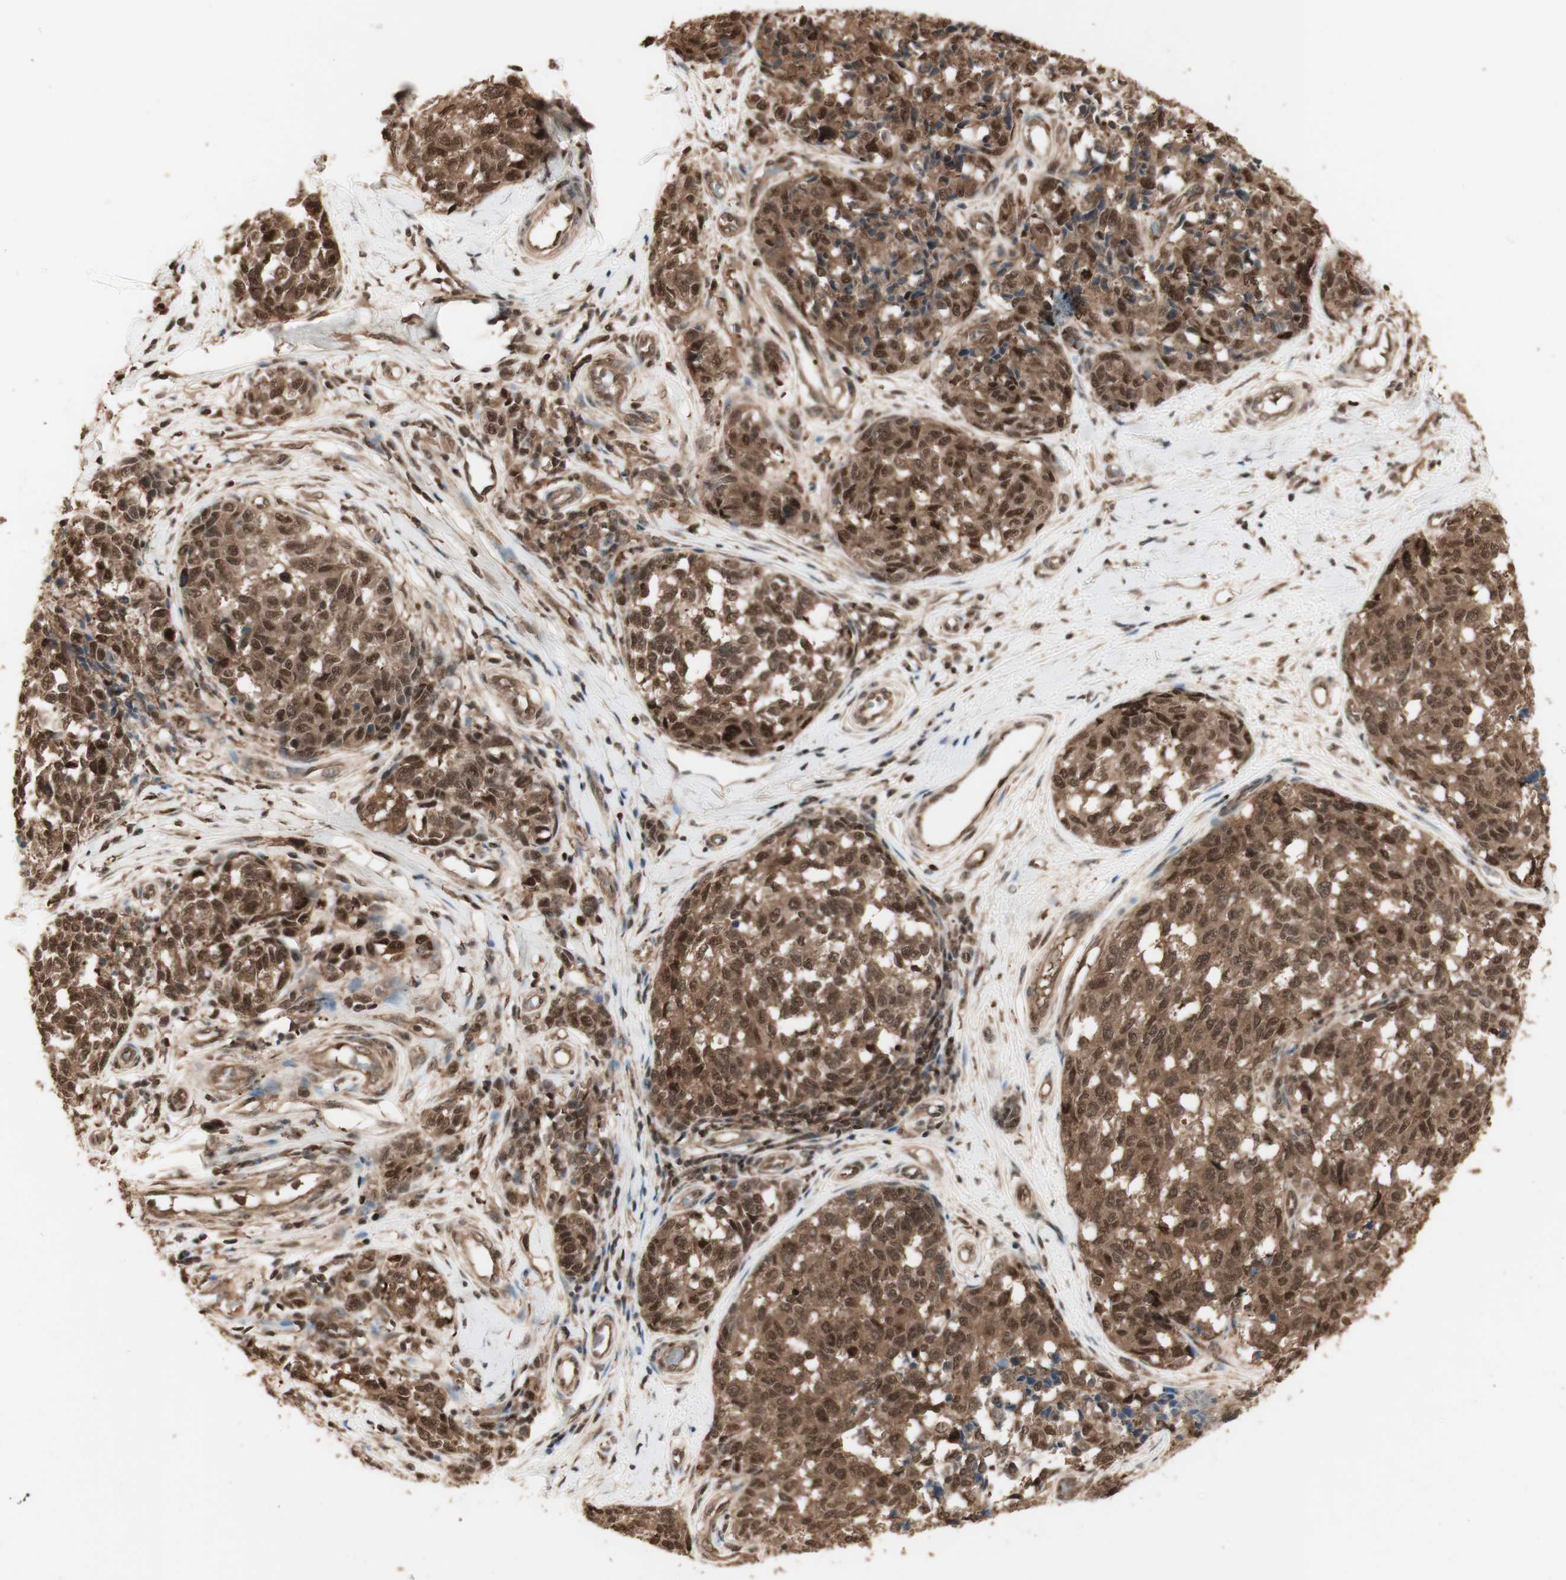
{"staining": {"intensity": "moderate", "quantity": ">75%", "location": "cytoplasmic/membranous,nuclear"}, "tissue": "melanoma", "cell_type": "Tumor cells", "image_type": "cancer", "snomed": [{"axis": "morphology", "description": "Malignant melanoma, NOS"}, {"axis": "topography", "description": "Skin"}], "caption": "Brown immunohistochemical staining in malignant melanoma reveals moderate cytoplasmic/membranous and nuclear staining in about >75% of tumor cells.", "gene": "YWHAB", "patient": {"sex": "female", "age": 64}}